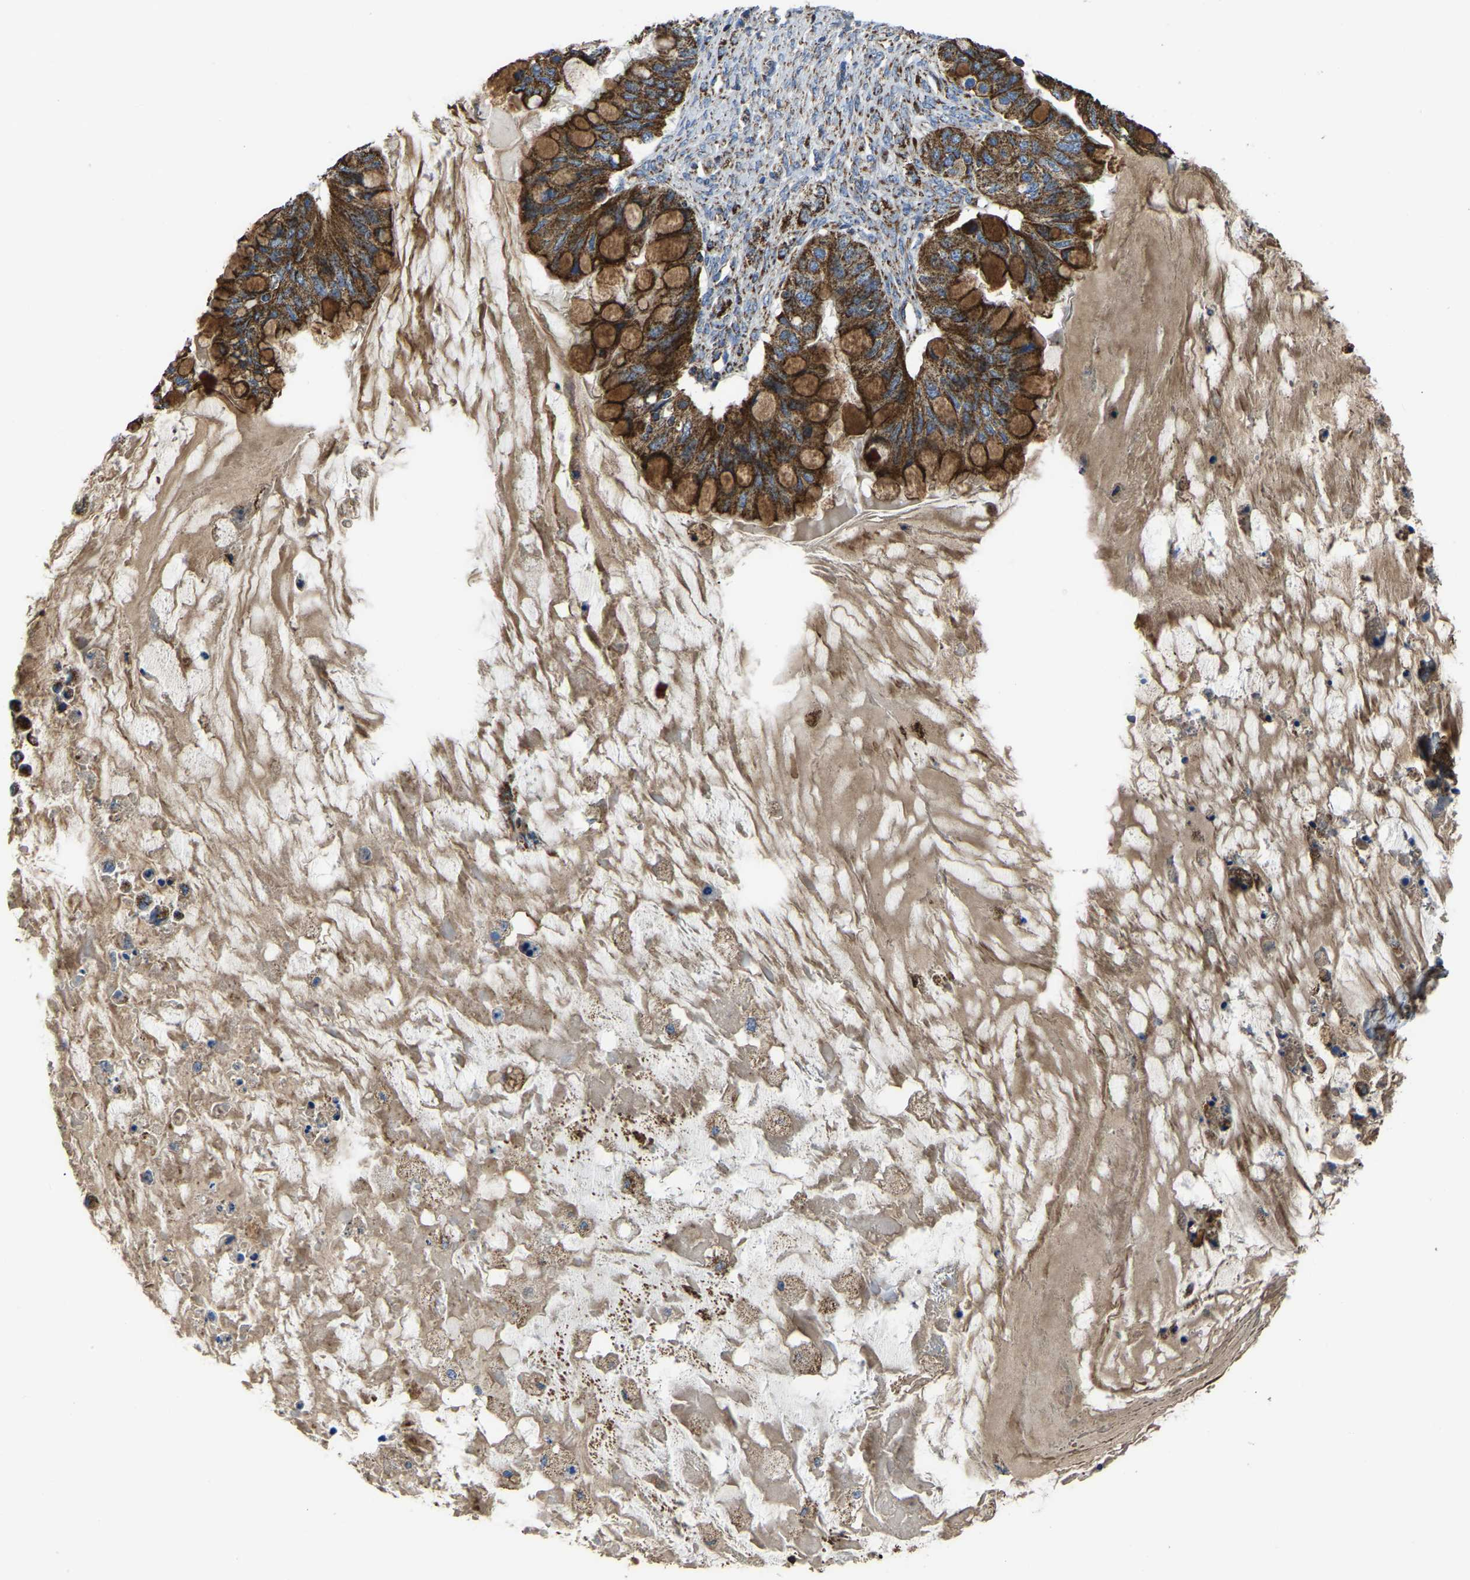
{"staining": {"intensity": "strong", "quantity": ">75%", "location": "cytoplasmic/membranous"}, "tissue": "ovarian cancer", "cell_type": "Tumor cells", "image_type": "cancer", "snomed": [{"axis": "morphology", "description": "Cystadenocarcinoma, mucinous, NOS"}, {"axis": "topography", "description": "Ovary"}], "caption": "IHC of human ovarian cancer (mucinous cystadenocarcinoma) displays high levels of strong cytoplasmic/membranous positivity in approximately >75% of tumor cells.", "gene": "ETFA", "patient": {"sex": "female", "age": 80}}